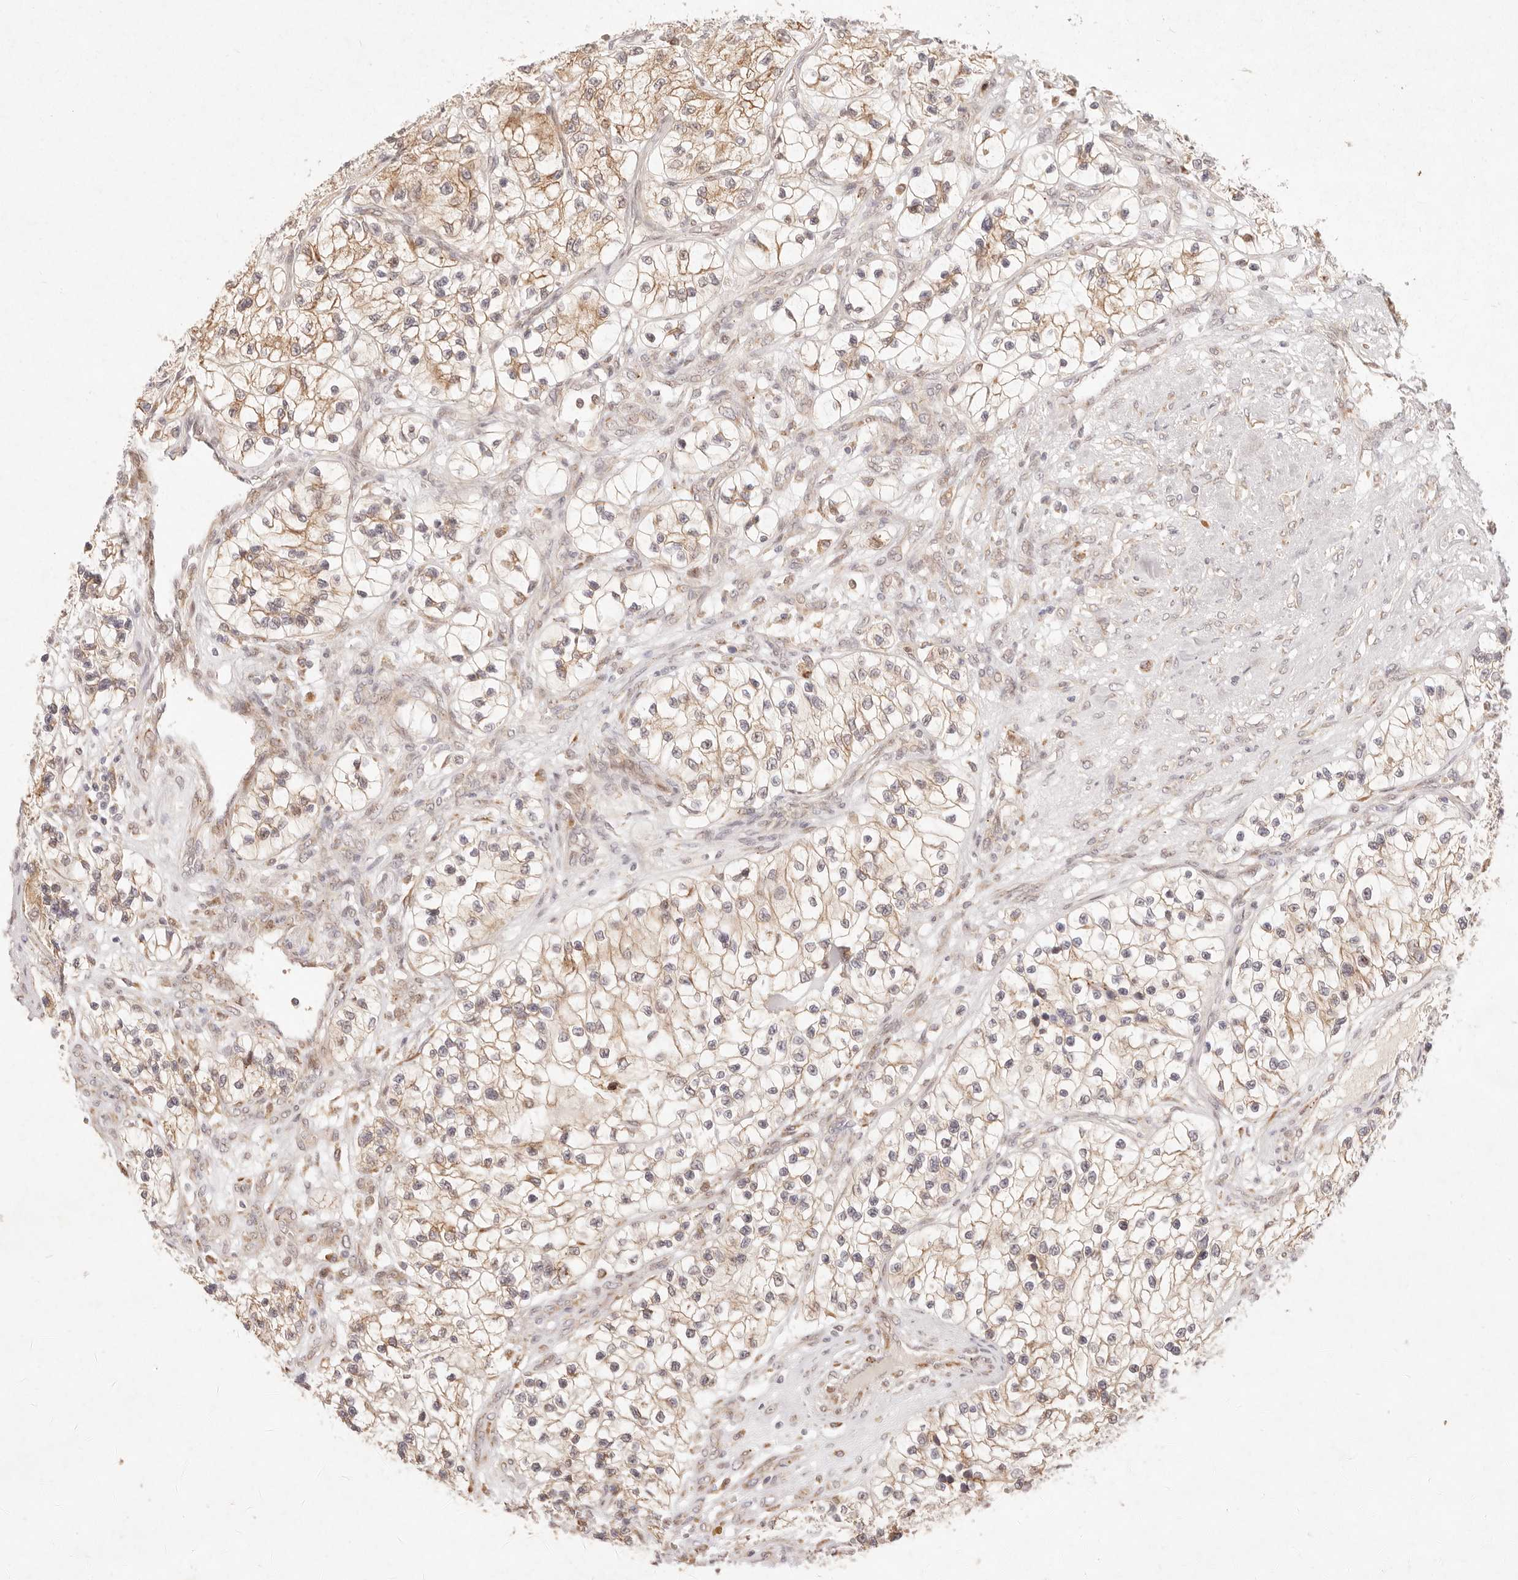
{"staining": {"intensity": "moderate", "quantity": ">75%", "location": "cytoplasmic/membranous"}, "tissue": "renal cancer", "cell_type": "Tumor cells", "image_type": "cancer", "snomed": [{"axis": "morphology", "description": "Adenocarcinoma, NOS"}, {"axis": "topography", "description": "Kidney"}], "caption": "Protein analysis of renal cancer tissue reveals moderate cytoplasmic/membranous expression in approximately >75% of tumor cells. (DAB (3,3'-diaminobenzidine) IHC, brown staining for protein, blue staining for nuclei).", "gene": "C1orf127", "patient": {"sex": "female", "age": 57}}